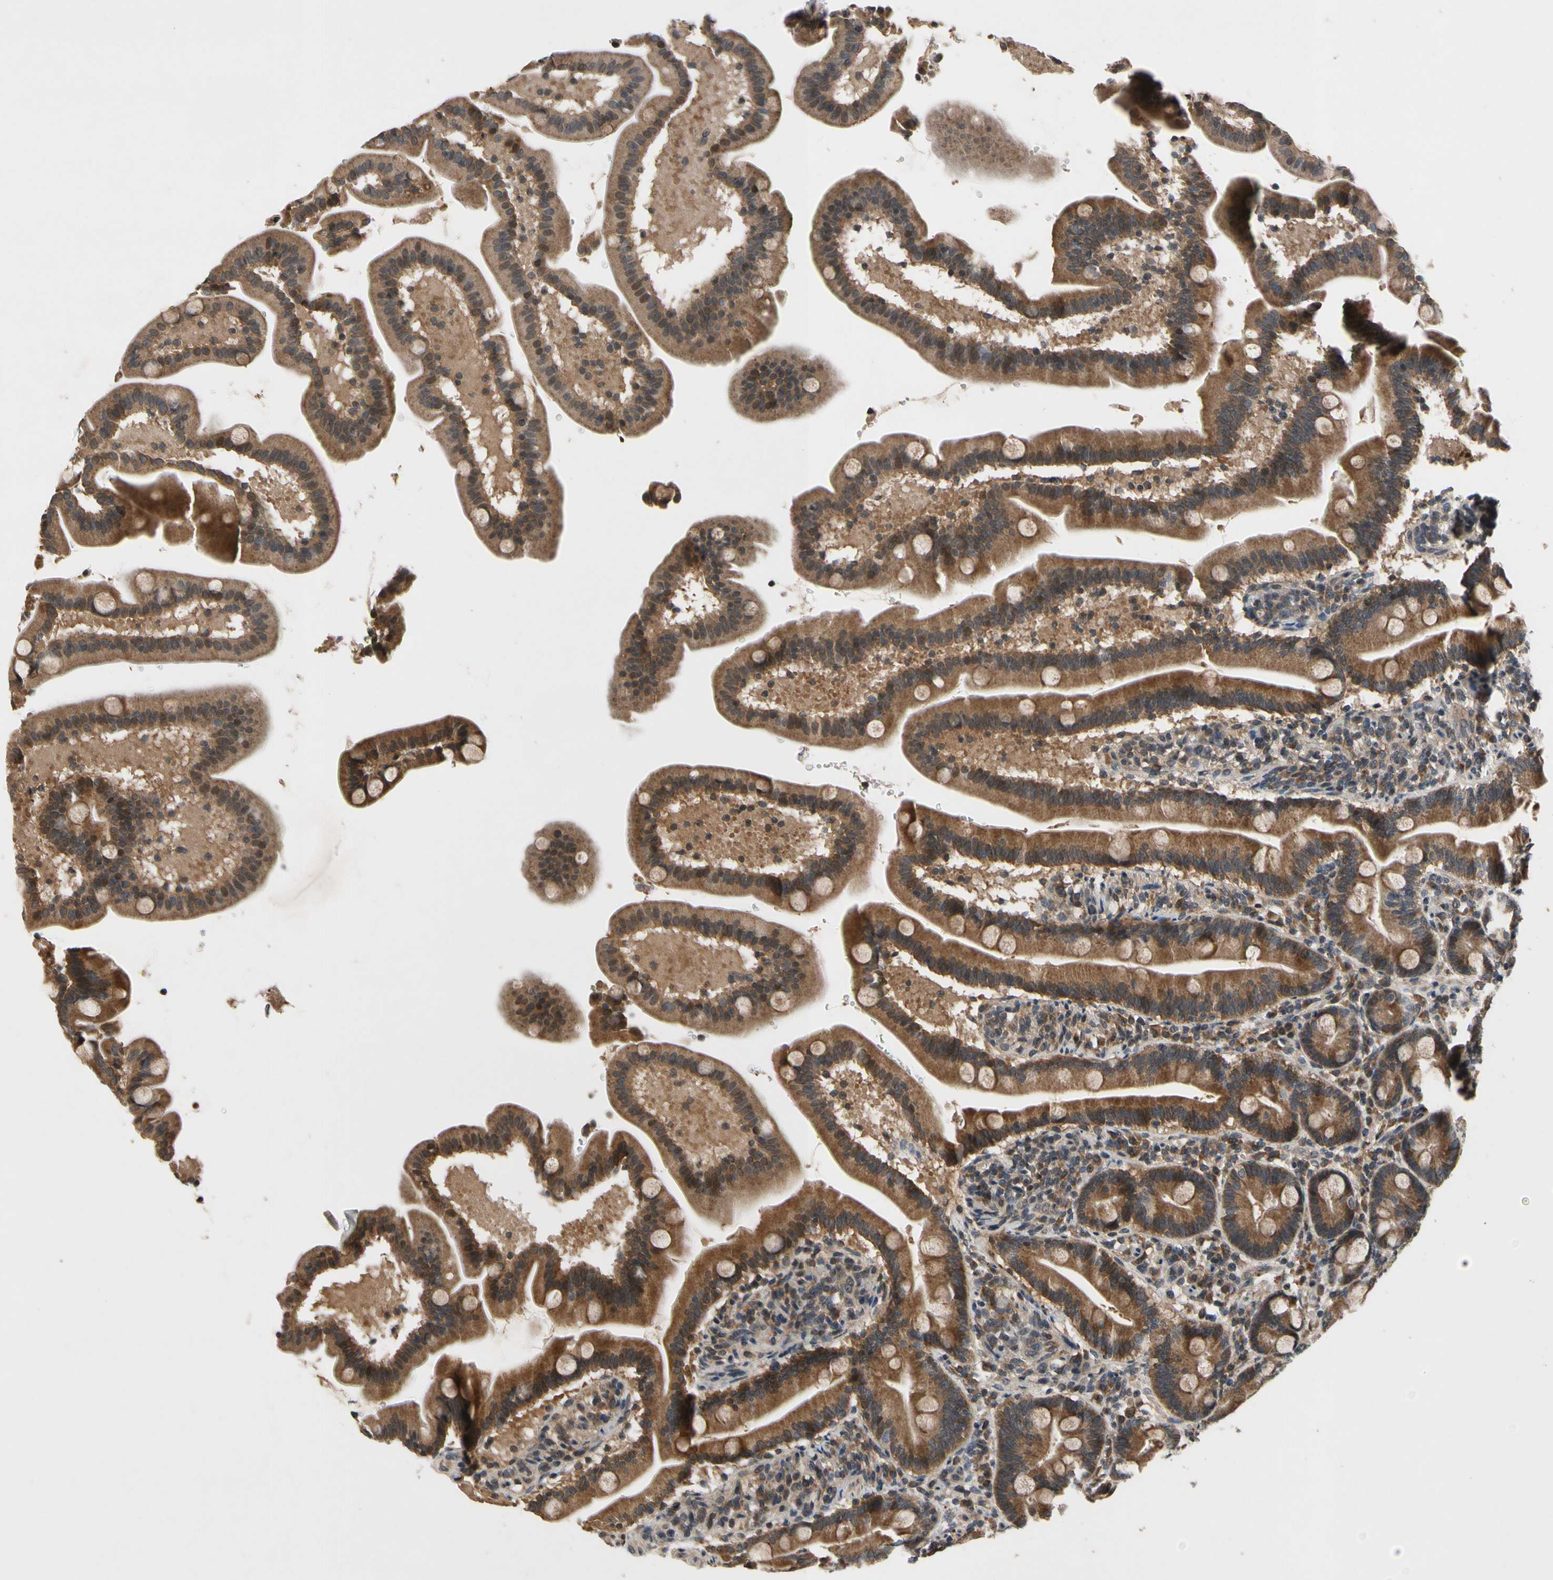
{"staining": {"intensity": "moderate", "quantity": ">75%", "location": "cytoplasmic/membranous"}, "tissue": "duodenum", "cell_type": "Glandular cells", "image_type": "normal", "snomed": [{"axis": "morphology", "description": "Normal tissue, NOS"}, {"axis": "topography", "description": "Duodenum"}], "caption": "Duodenum was stained to show a protein in brown. There is medium levels of moderate cytoplasmic/membranous expression in about >75% of glandular cells. The protein of interest is shown in brown color, while the nuclei are stained blue.", "gene": "MBTPS2", "patient": {"sex": "male", "age": 54}}